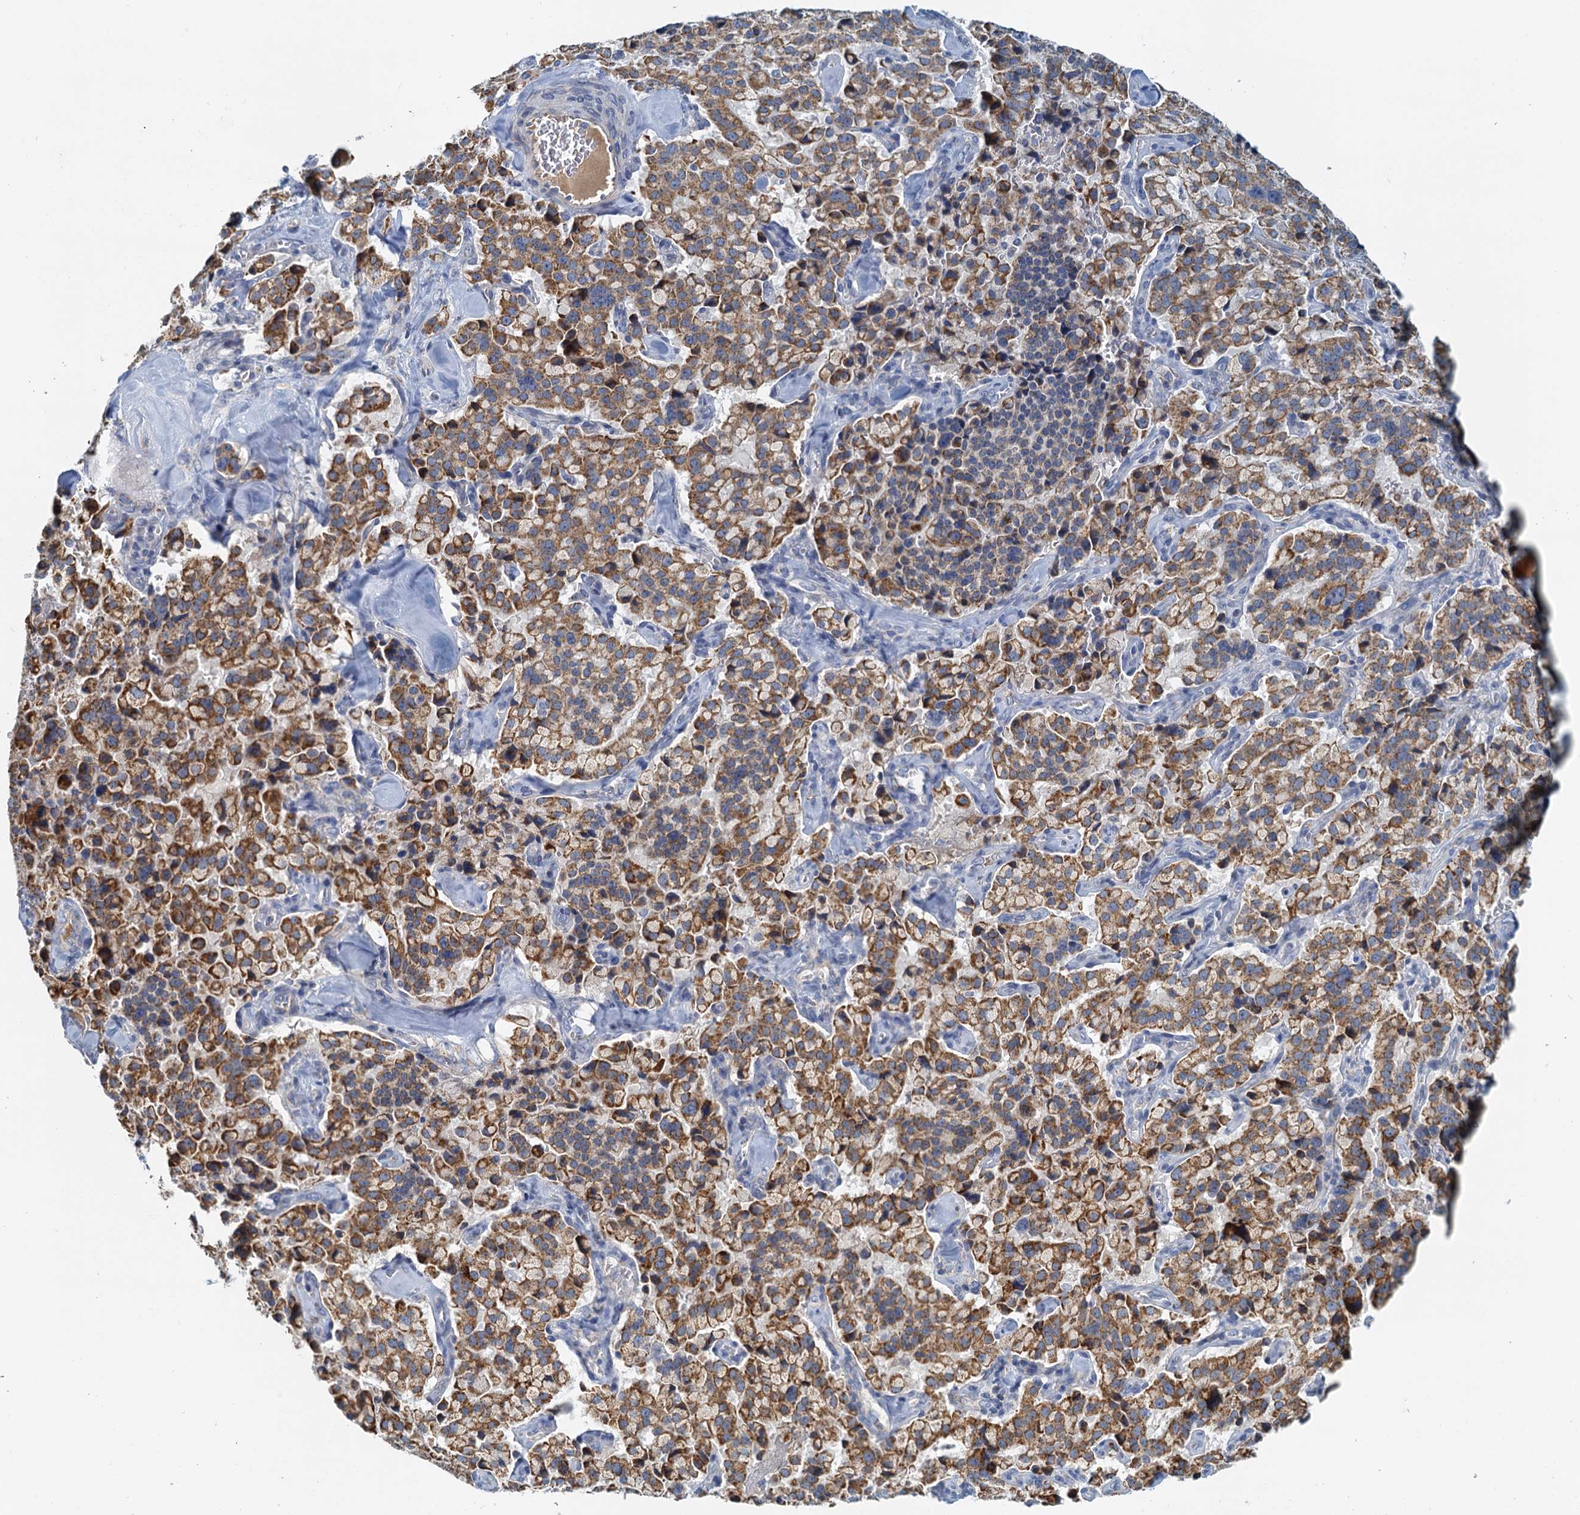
{"staining": {"intensity": "moderate", "quantity": ">75%", "location": "cytoplasmic/membranous"}, "tissue": "pancreatic cancer", "cell_type": "Tumor cells", "image_type": "cancer", "snomed": [{"axis": "morphology", "description": "Adenocarcinoma, NOS"}, {"axis": "topography", "description": "Pancreas"}], "caption": "Pancreatic cancer (adenocarcinoma) was stained to show a protein in brown. There is medium levels of moderate cytoplasmic/membranous staining in about >75% of tumor cells.", "gene": "POC1A", "patient": {"sex": "male", "age": 65}}